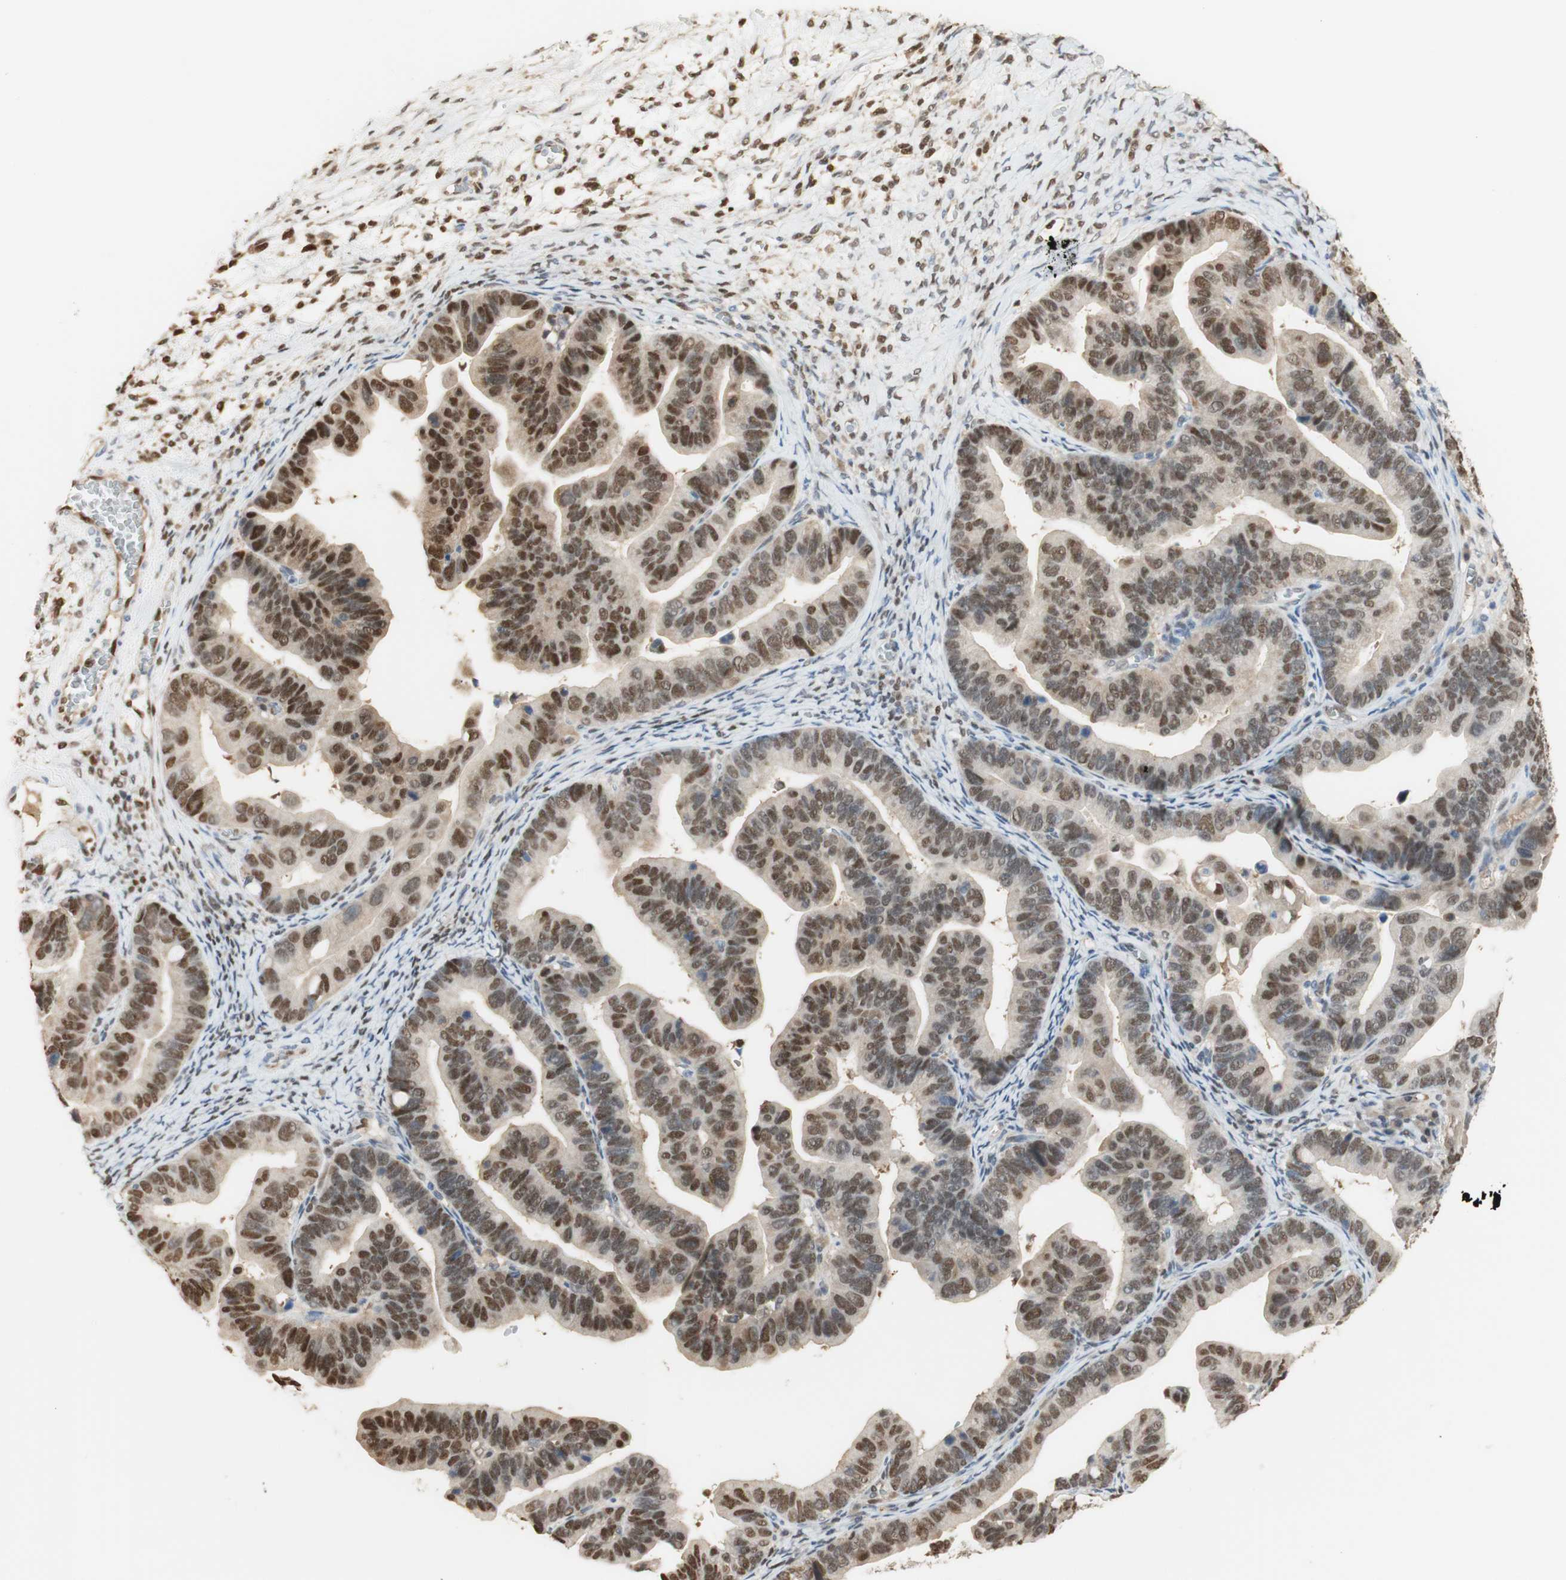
{"staining": {"intensity": "moderate", "quantity": ">75%", "location": "nuclear"}, "tissue": "ovarian cancer", "cell_type": "Tumor cells", "image_type": "cancer", "snomed": [{"axis": "morphology", "description": "Cystadenocarcinoma, serous, NOS"}, {"axis": "topography", "description": "Ovary"}], "caption": "Brown immunohistochemical staining in human serous cystadenocarcinoma (ovarian) demonstrates moderate nuclear positivity in about >75% of tumor cells.", "gene": "NAP1L4", "patient": {"sex": "female", "age": 56}}